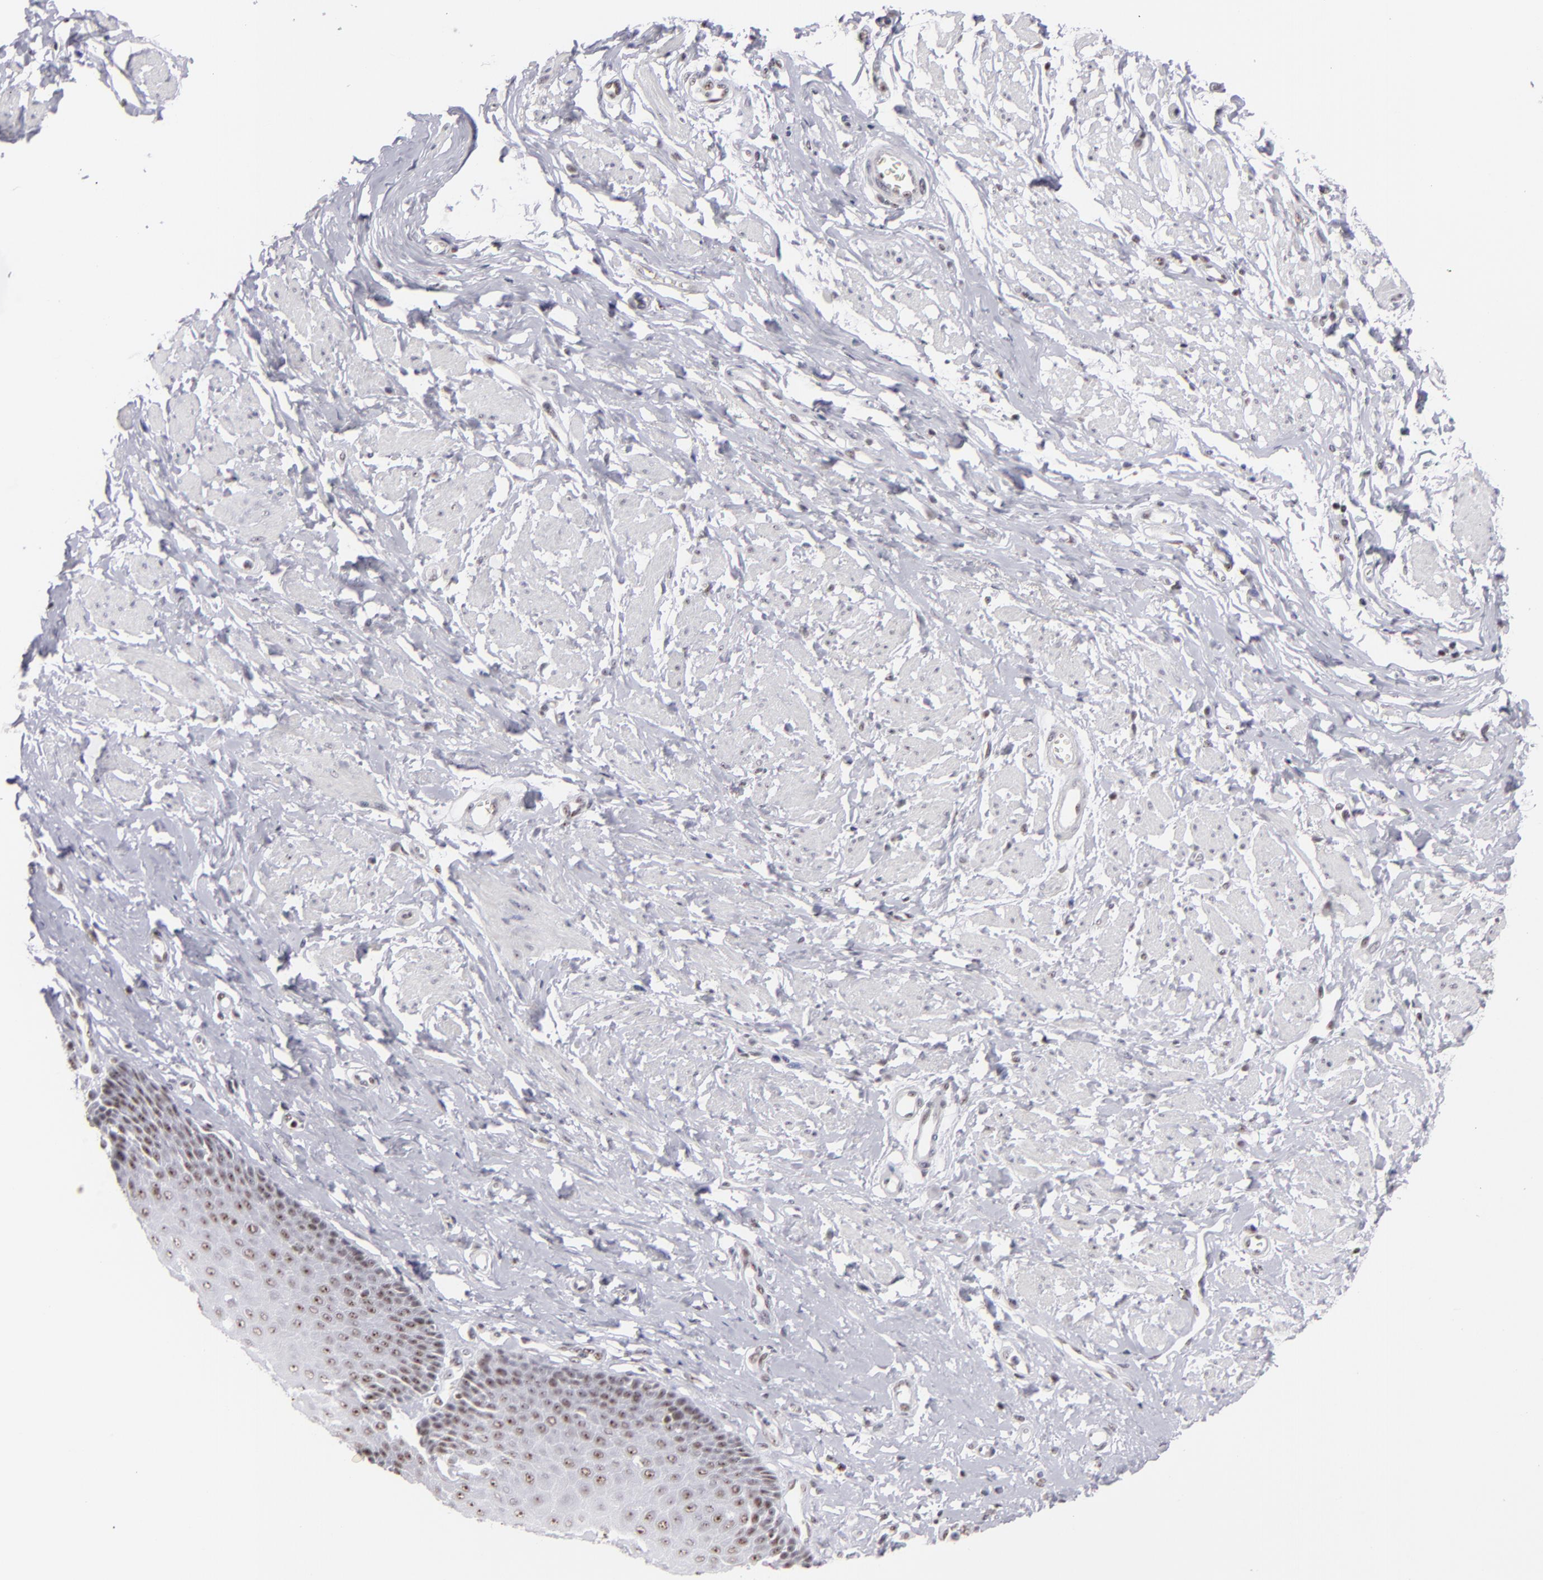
{"staining": {"intensity": "moderate", "quantity": ">75%", "location": "nuclear"}, "tissue": "esophagus", "cell_type": "Squamous epithelial cells", "image_type": "normal", "snomed": [{"axis": "morphology", "description": "Normal tissue, NOS"}, {"axis": "topography", "description": "Esophagus"}], "caption": "Esophagus stained for a protein (brown) shows moderate nuclear positive expression in about >75% of squamous epithelial cells.", "gene": "DAXX", "patient": {"sex": "male", "age": 70}}